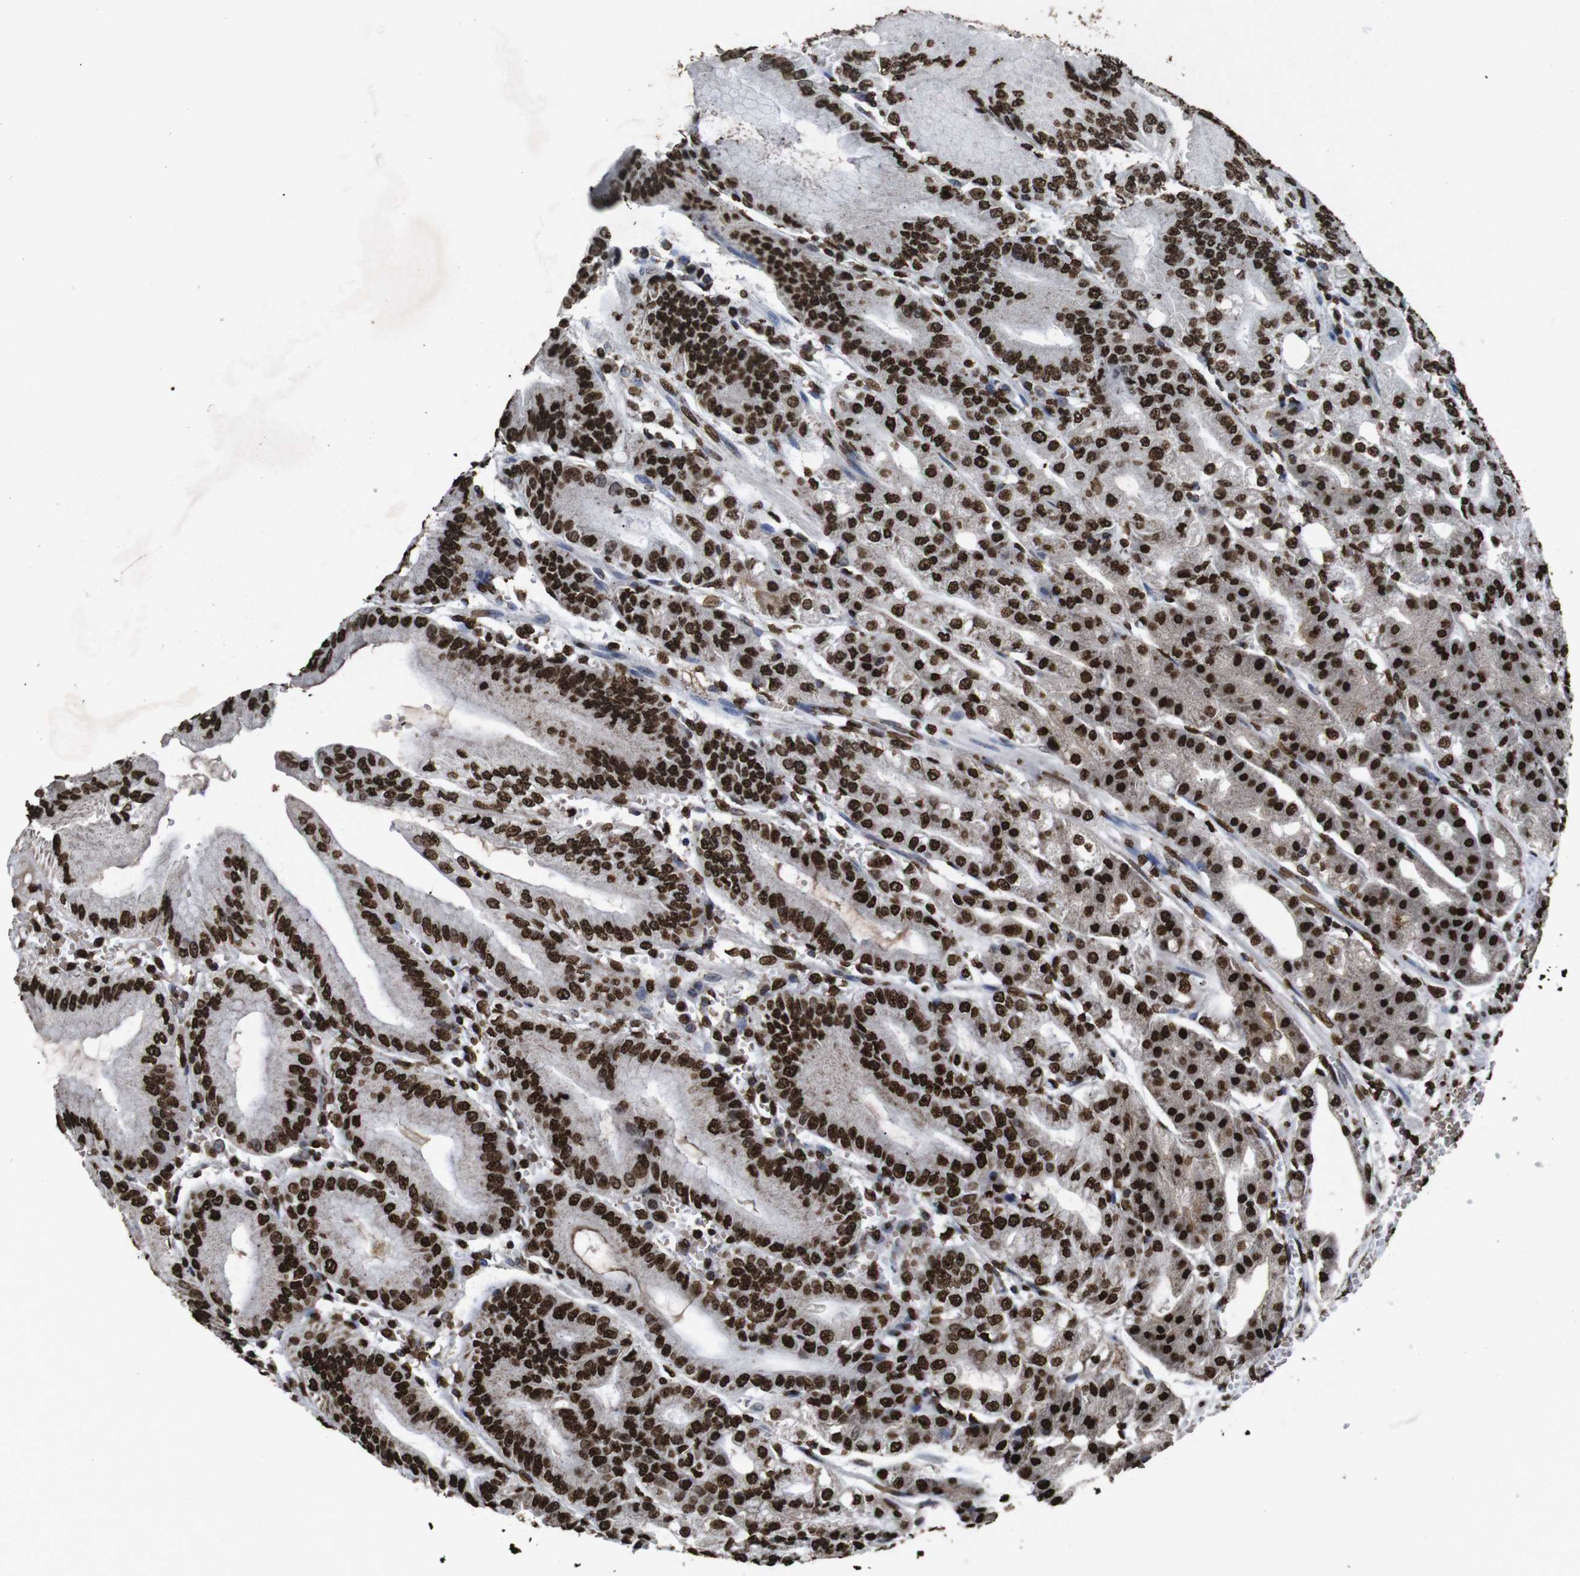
{"staining": {"intensity": "strong", "quantity": ">75%", "location": "nuclear"}, "tissue": "stomach", "cell_type": "Glandular cells", "image_type": "normal", "snomed": [{"axis": "morphology", "description": "Normal tissue, NOS"}, {"axis": "topography", "description": "Stomach, lower"}], "caption": "Stomach stained for a protein displays strong nuclear positivity in glandular cells. (DAB IHC, brown staining for protein, blue staining for nuclei).", "gene": "MDM2", "patient": {"sex": "male", "age": 71}}